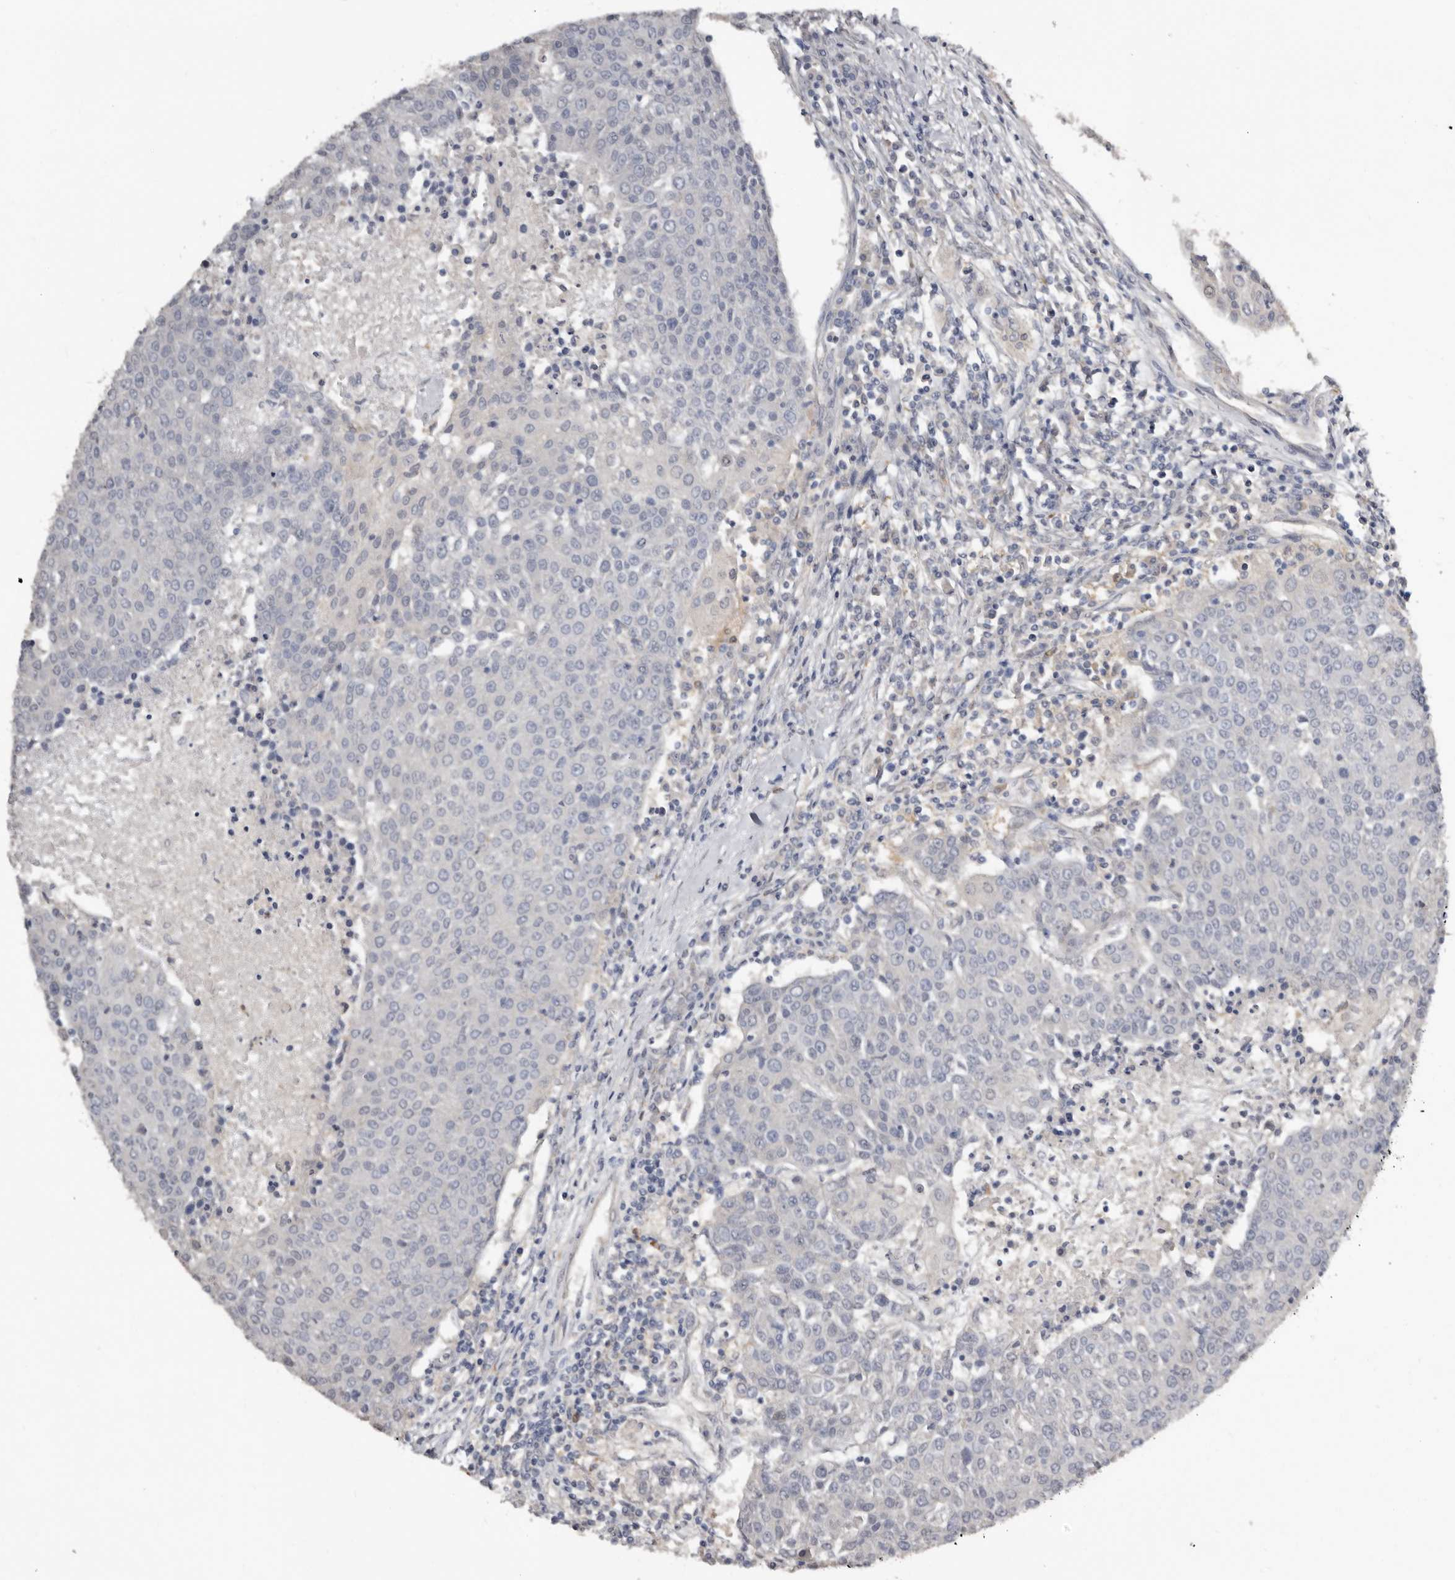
{"staining": {"intensity": "negative", "quantity": "none", "location": "none"}, "tissue": "urothelial cancer", "cell_type": "Tumor cells", "image_type": "cancer", "snomed": [{"axis": "morphology", "description": "Urothelial carcinoma, High grade"}, {"axis": "topography", "description": "Urinary bladder"}], "caption": "Immunohistochemistry (IHC) micrograph of urothelial cancer stained for a protein (brown), which shows no staining in tumor cells.", "gene": "RBKS", "patient": {"sex": "female", "age": 85}}